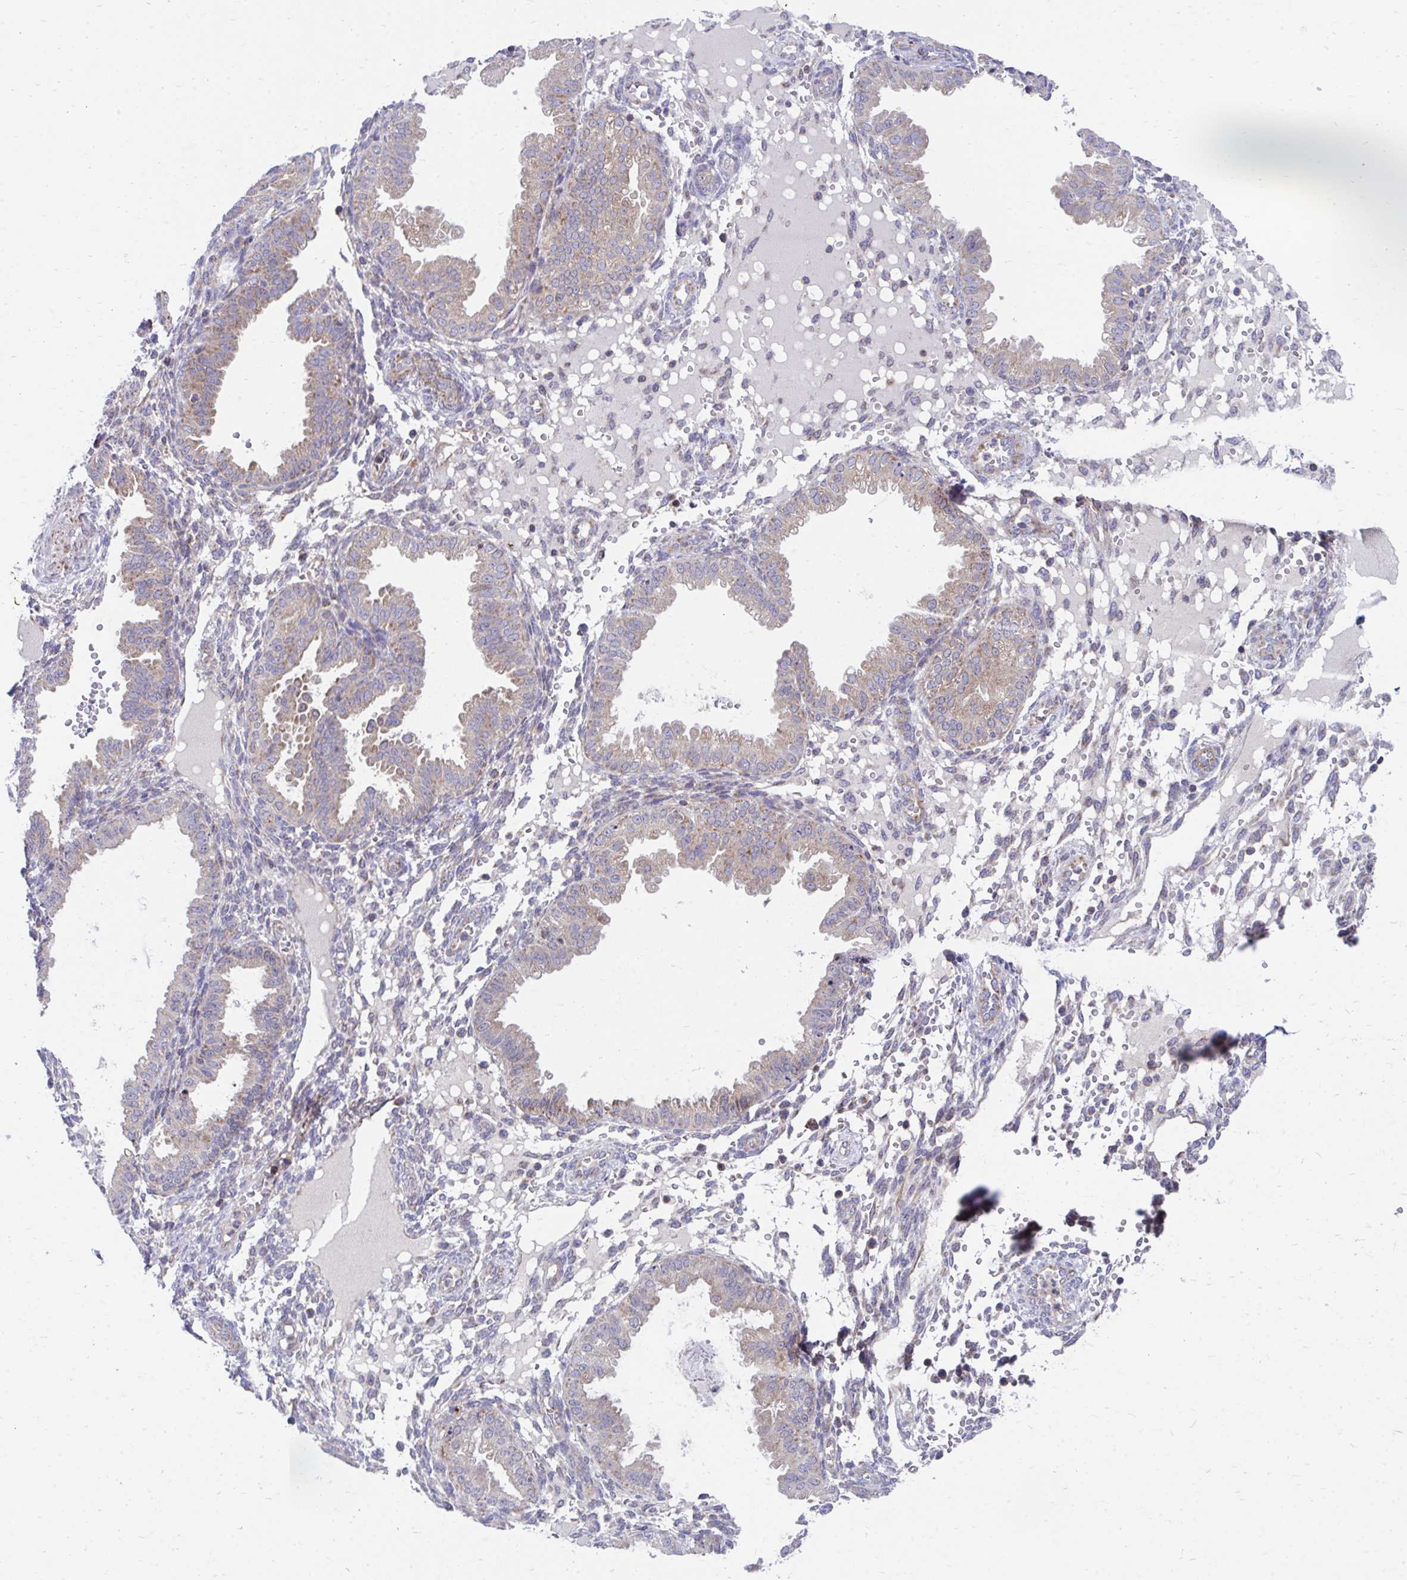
{"staining": {"intensity": "negative", "quantity": "none", "location": "none"}, "tissue": "endometrium", "cell_type": "Cells in endometrial stroma", "image_type": "normal", "snomed": [{"axis": "morphology", "description": "Normal tissue, NOS"}, {"axis": "topography", "description": "Endometrium"}], "caption": "A high-resolution photomicrograph shows immunohistochemistry staining of benign endometrium, which shows no significant expression in cells in endometrial stroma.", "gene": "FHIP1B", "patient": {"sex": "female", "age": 33}}